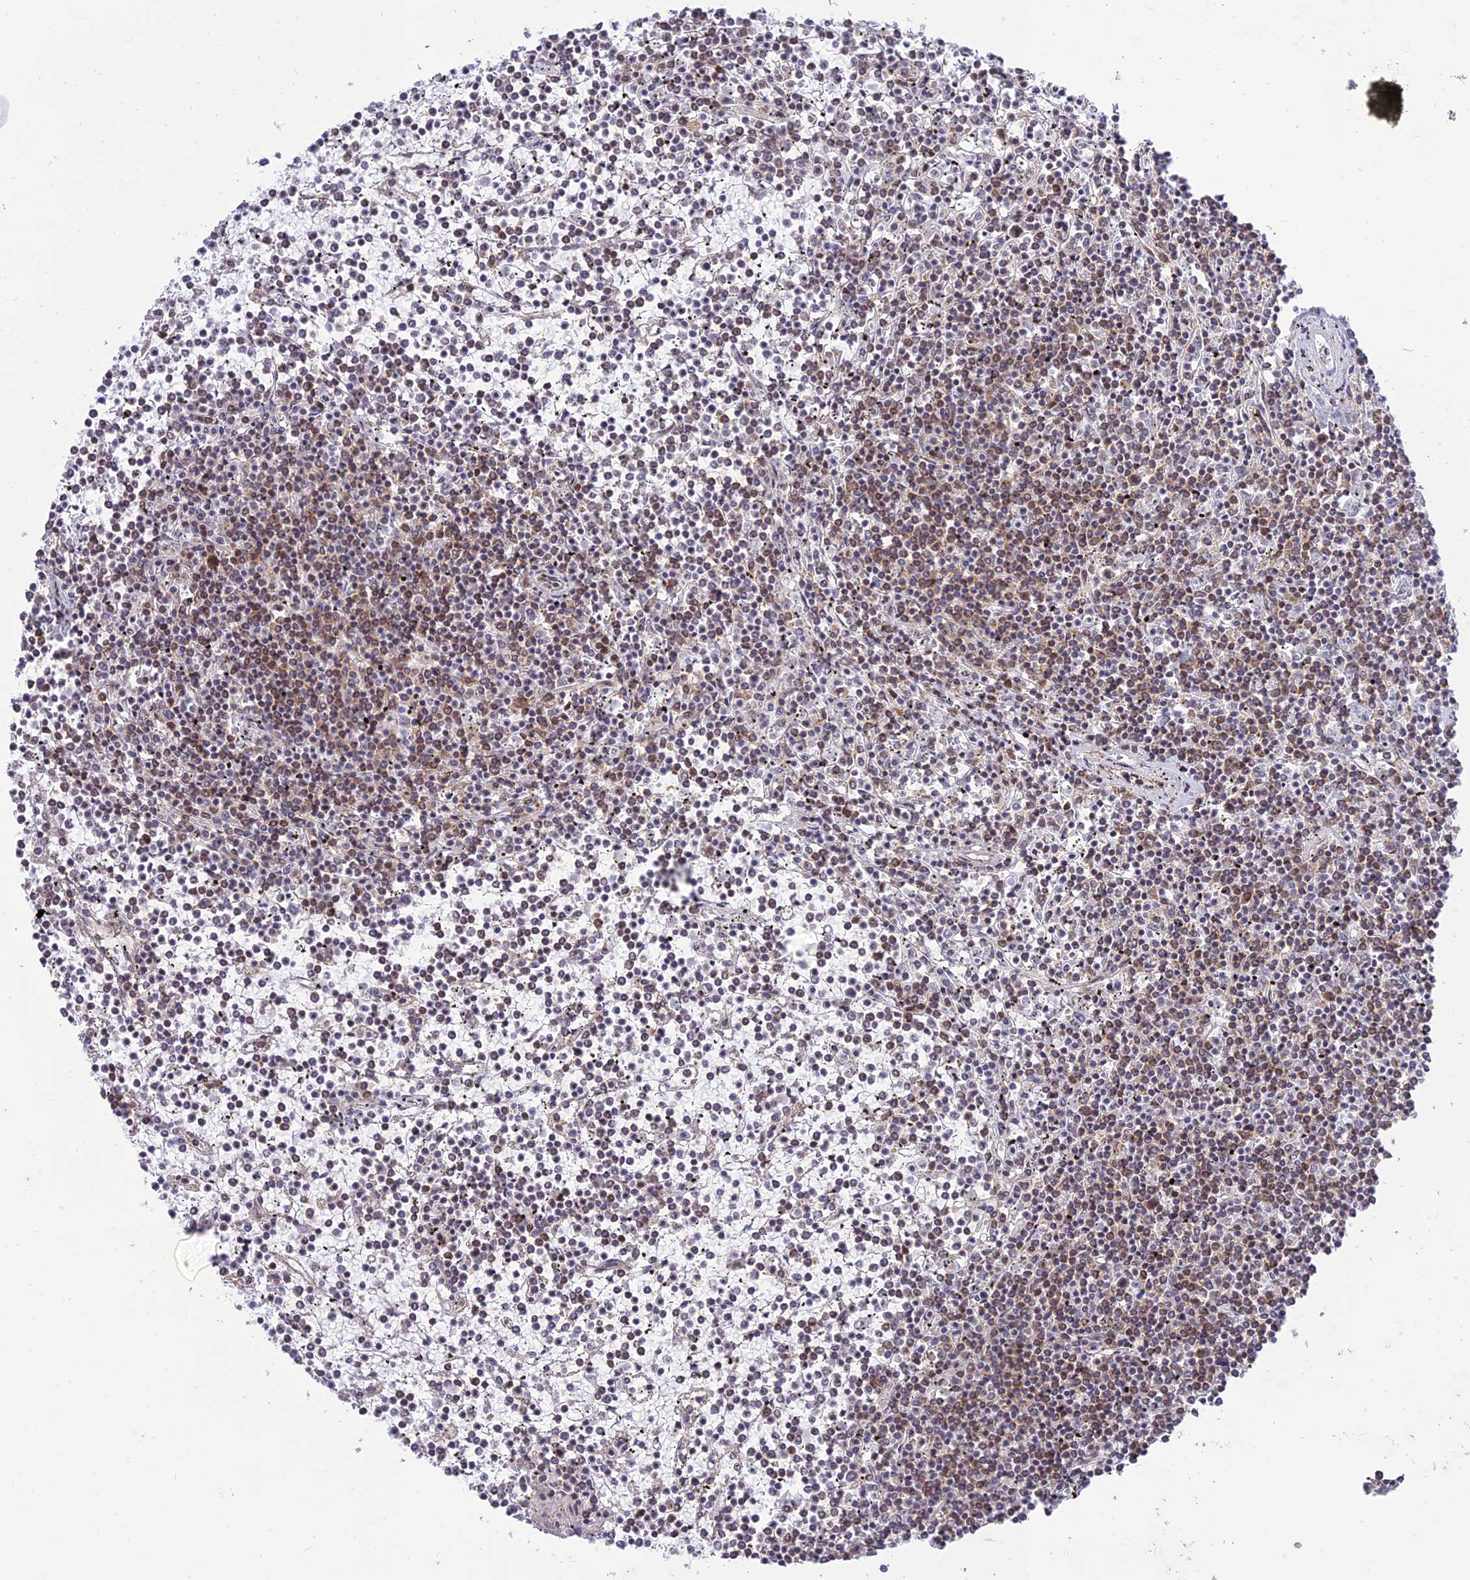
{"staining": {"intensity": "negative", "quantity": "none", "location": "none"}, "tissue": "lymphoma", "cell_type": "Tumor cells", "image_type": "cancer", "snomed": [{"axis": "morphology", "description": "Malignant lymphoma, non-Hodgkin's type, Low grade"}, {"axis": "topography", "description": "Spleen"}], "caption": "Micrograph shows no significant protein staining in tumor cells of malignant lymphoma, non-Hodgkin's type (low-grade).", "gene": "GOLGA3", "patient": {"sex": "female", "age": 19}}